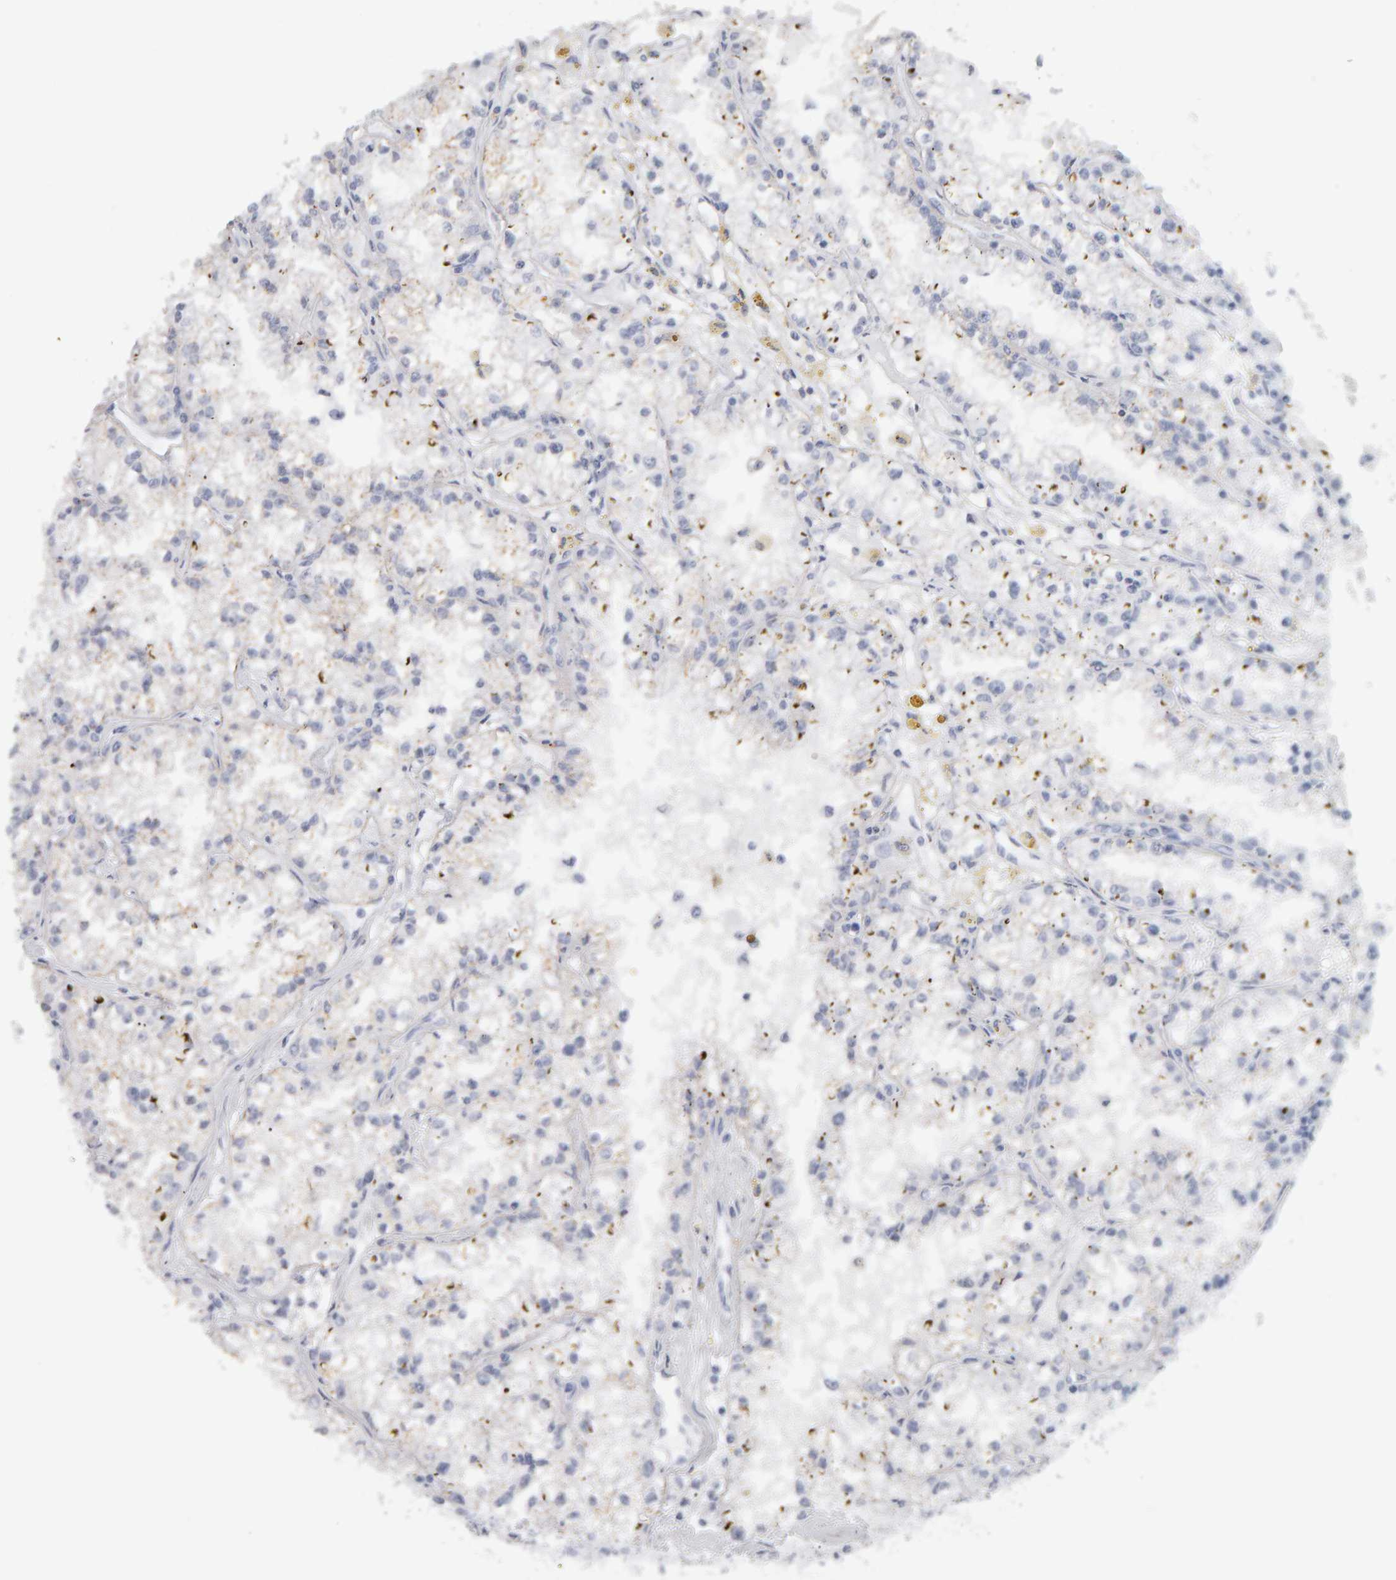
{"staining": {"intensity": "weak", "quantity": "<25%", "location": "cytoplasmic/membranous"}, "tissue": "renal cancer", "cell_type": "Tumor cells", "image_type": "cancer", "snomed": [{"axis": "morphology", "description": "Adenocarcinoma, NOS"}, {"axis": "topography", "description": "Kidney"}], "caption": "Immunohistochemistry (IHC) of renal adenocarcinoma exhibits no expression in tumor cells.", "gene": "CTH", "patient": {"sex": "male", "age": 56}}